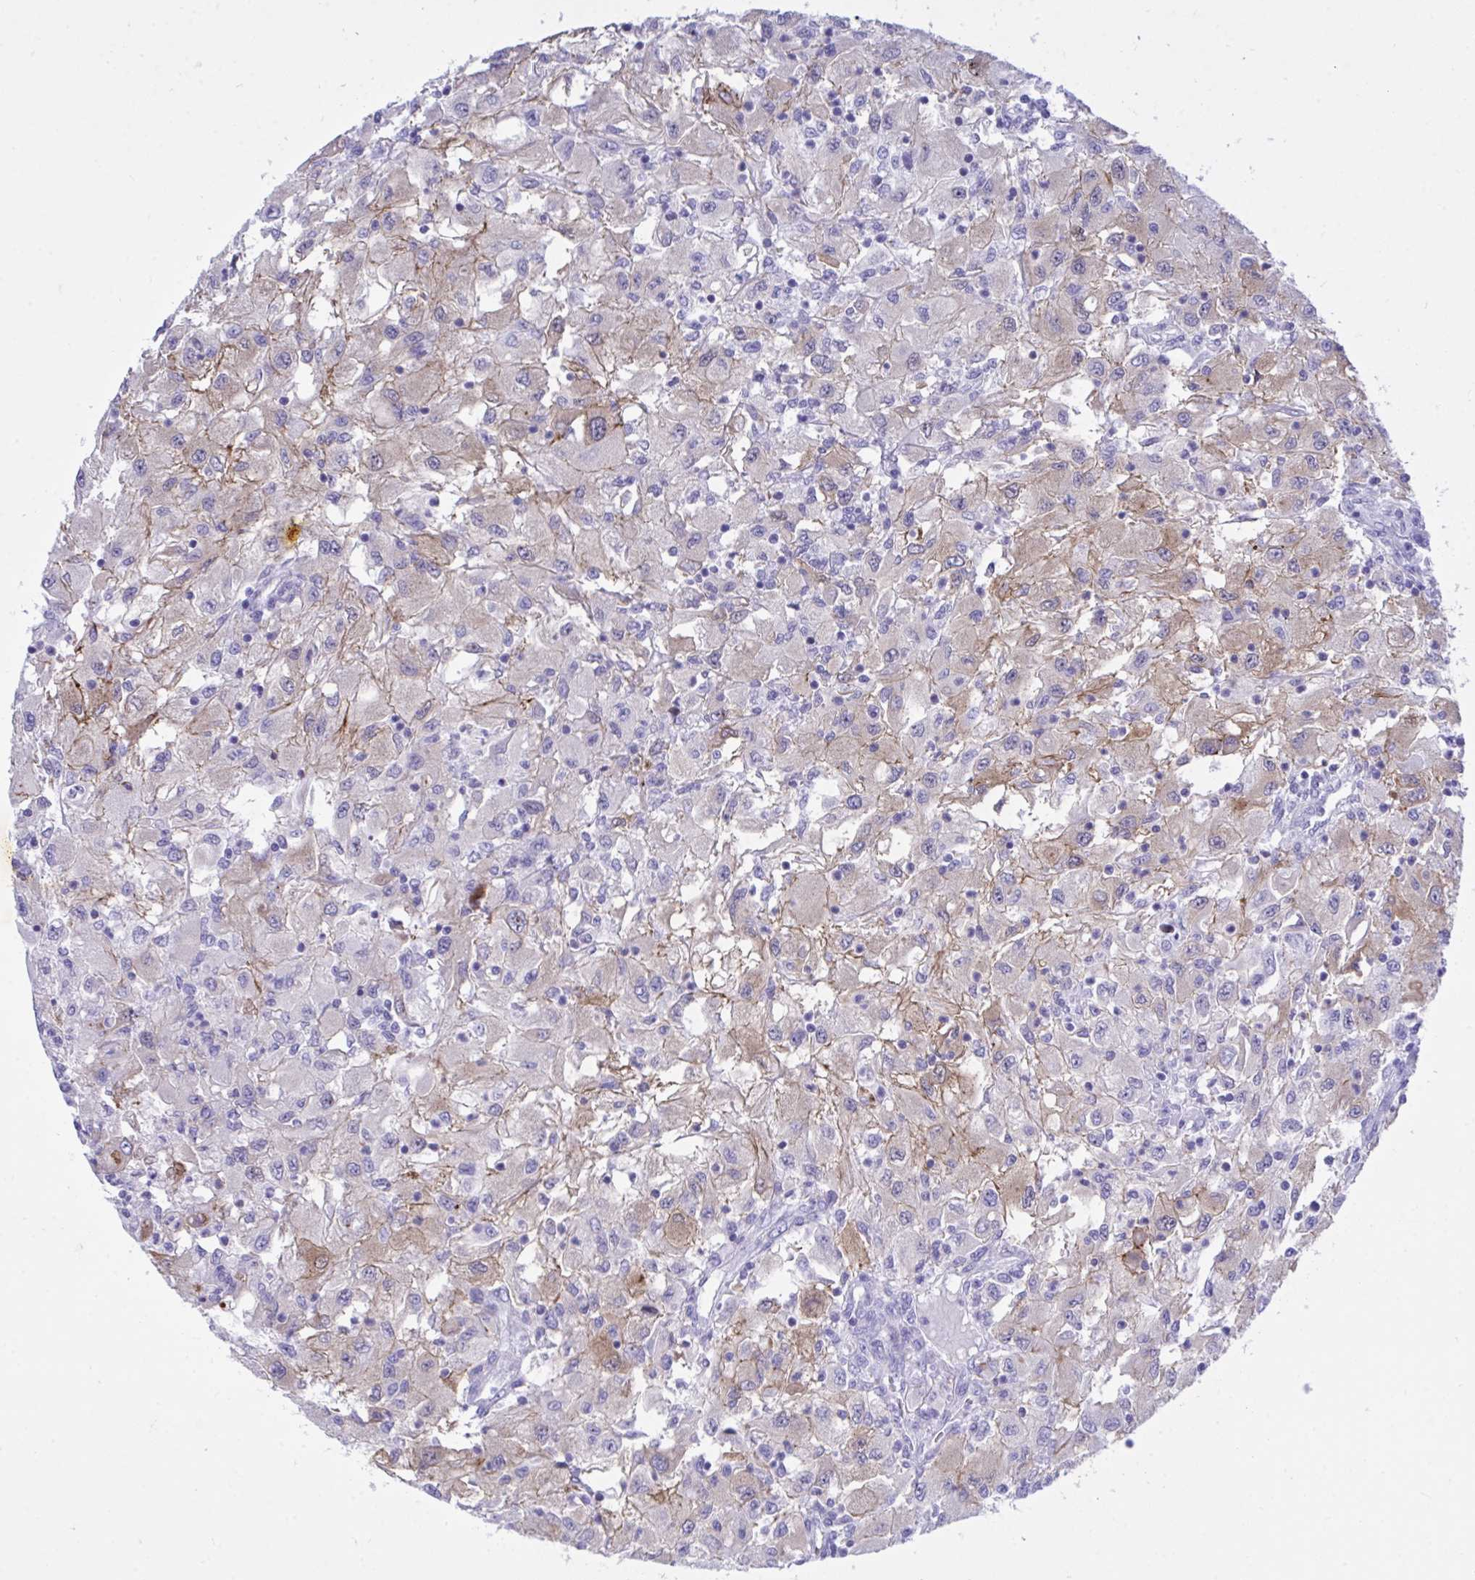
{"staining": {"intensity": "moderate", "quantity": "<25%", "location": "cytoplasmic/membranous"}, "tissue": "renal cancer", "cell_type": "Tumor cells", "image_type": "cancer", "snomed": [{"axis": "morphology", "description": "Adenocarcinoma, NOS"}, {"axis": "topography", "description": "Kidney"}], "caption": "This photomicrograph exhibits IHC staining of renal adenocarcinoma, with low moderate cytoplasmic/membranous positivity in about <25% of tumor cells.", "gene": "BEX5", "patient": {"sex": "female", "age": 67}}